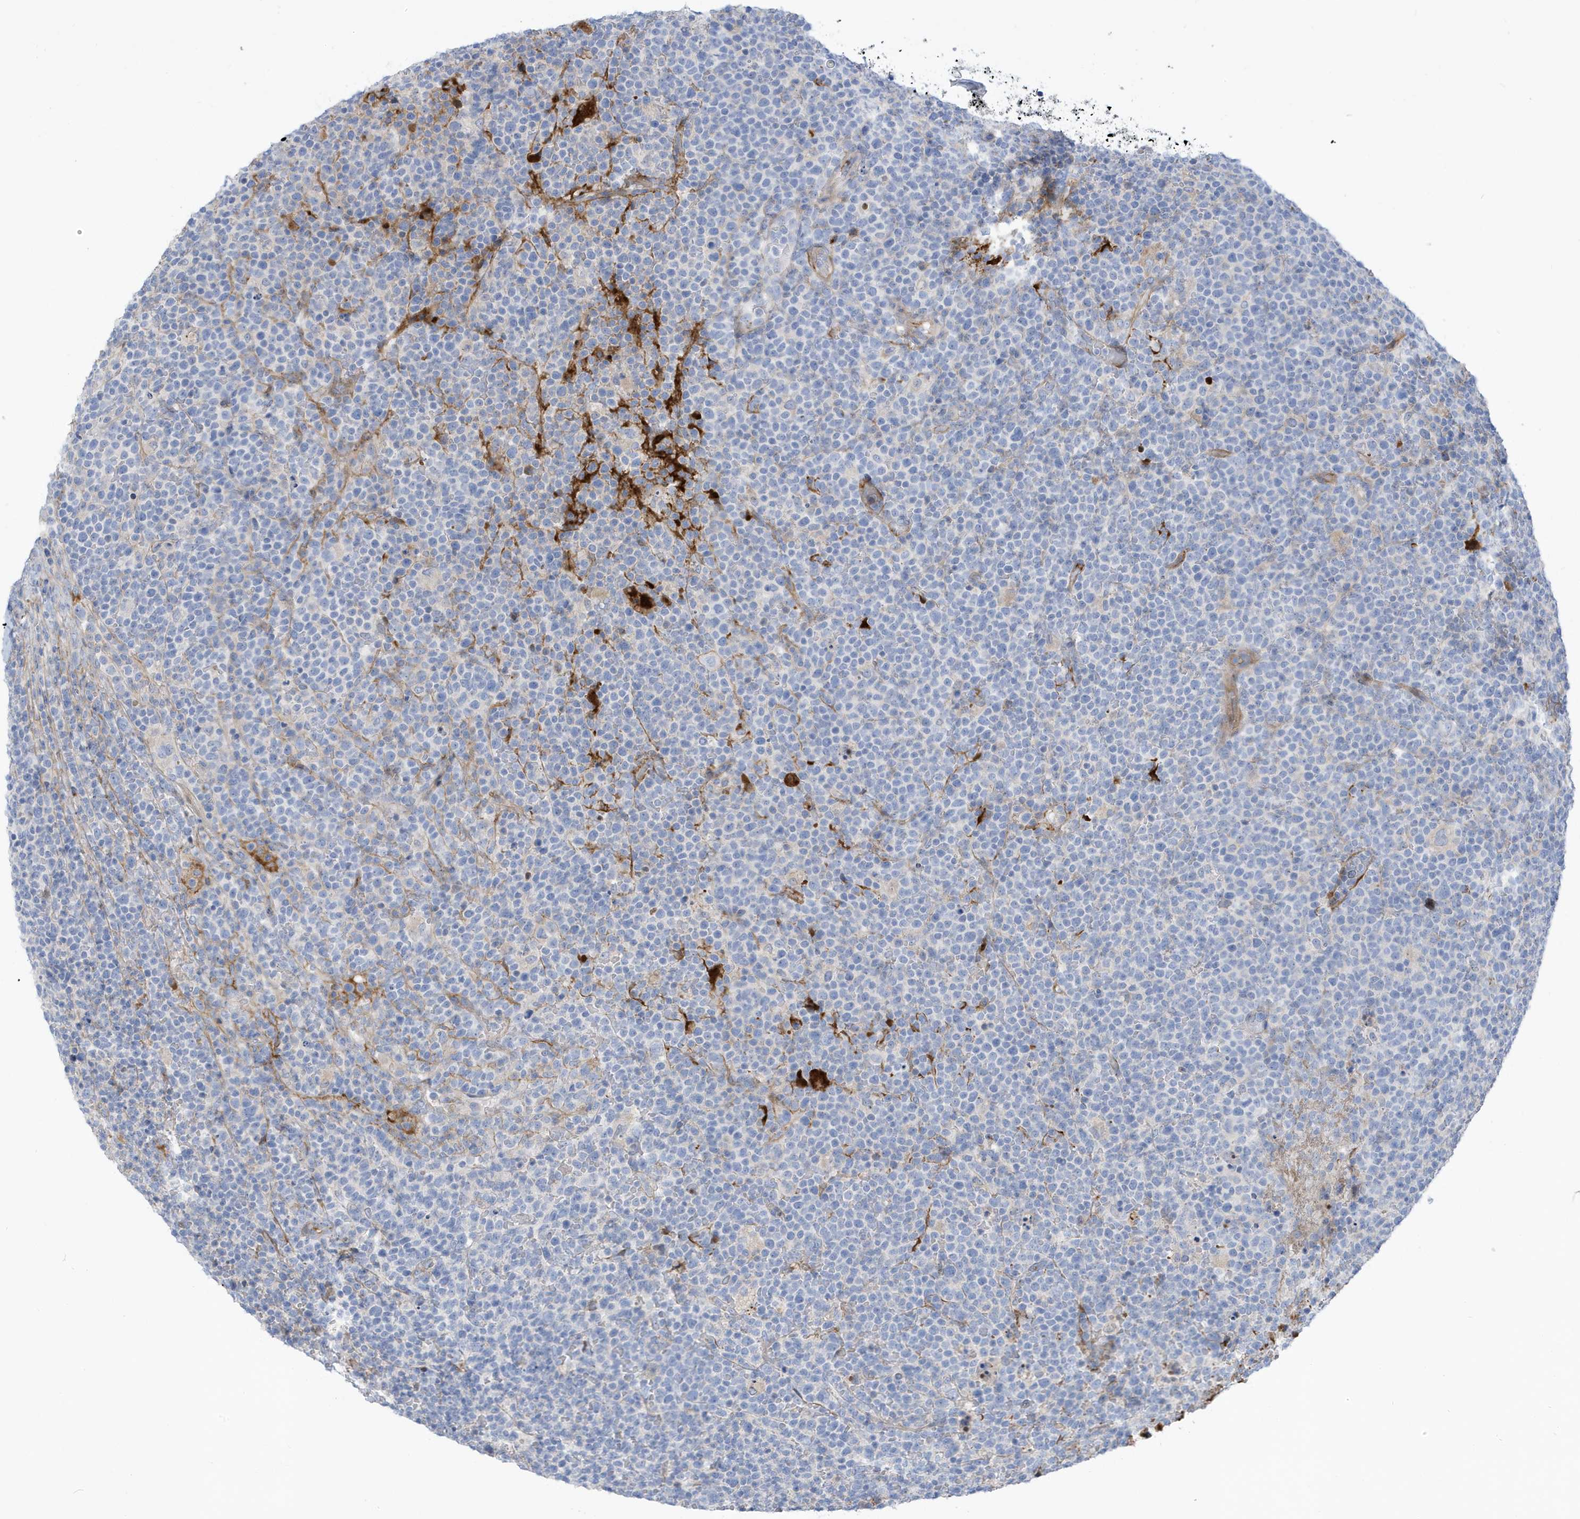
{"staining": {"intensity": "negative", "quantity": "none", "location": "none"}, "tissue": "lymphoma", "cell_type": "Tumor cells", "image_type": "cancer", "snomed": [{"axis": "morphology", "description": "Malignant lymphoma, non-Hodgkin's type, High grade"}, {"axis": "topography", "description": "Lymph node"}], "caption": "The immunohistochemistry histopathology image has no significant expression in tumor cells of lymphoma tissue.", "gene": "ATP13A5", "patient": {"sex": "male", "age": 61}}